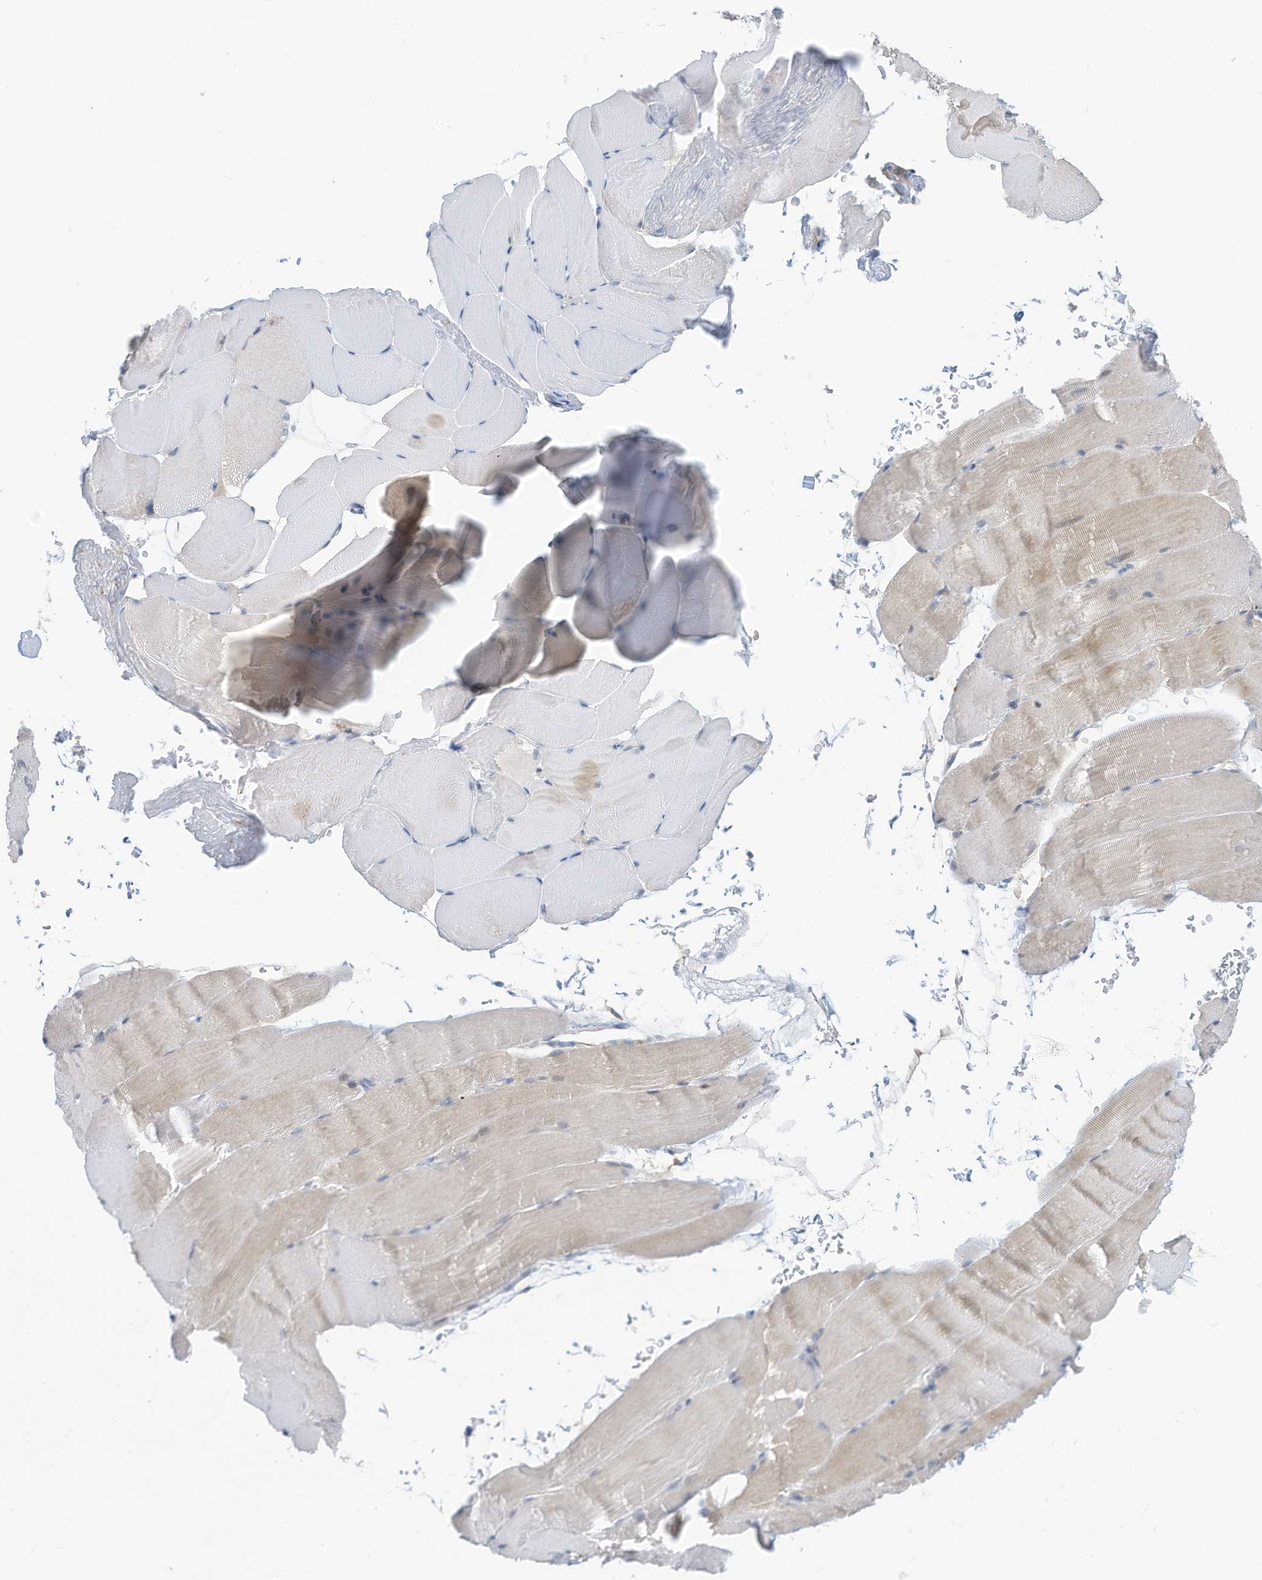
{"staining": {"intensity": "negative", "quantity": "none", "location": "none"}, "tissue": "skeletal muscle", "cell_type": "Myocytes", "image_type": "normal", "snomed": [{"axis": "morphology", "description": "Normal tissue, NOS"}, {"axis": "topography", "description": "Skeletal muscle"}, {"axis": "topography", "description": "Parathyroid gland"}], "caption": "The histopathology image shows no staining of myocytes in unremarkable skeletal muscle. The staining is performed using DAB brown chromogen with nuclei counter-stained in using hematoxylin.", "gene": "SLC1A5", "patient": {"sex": "female", "age": 37}}